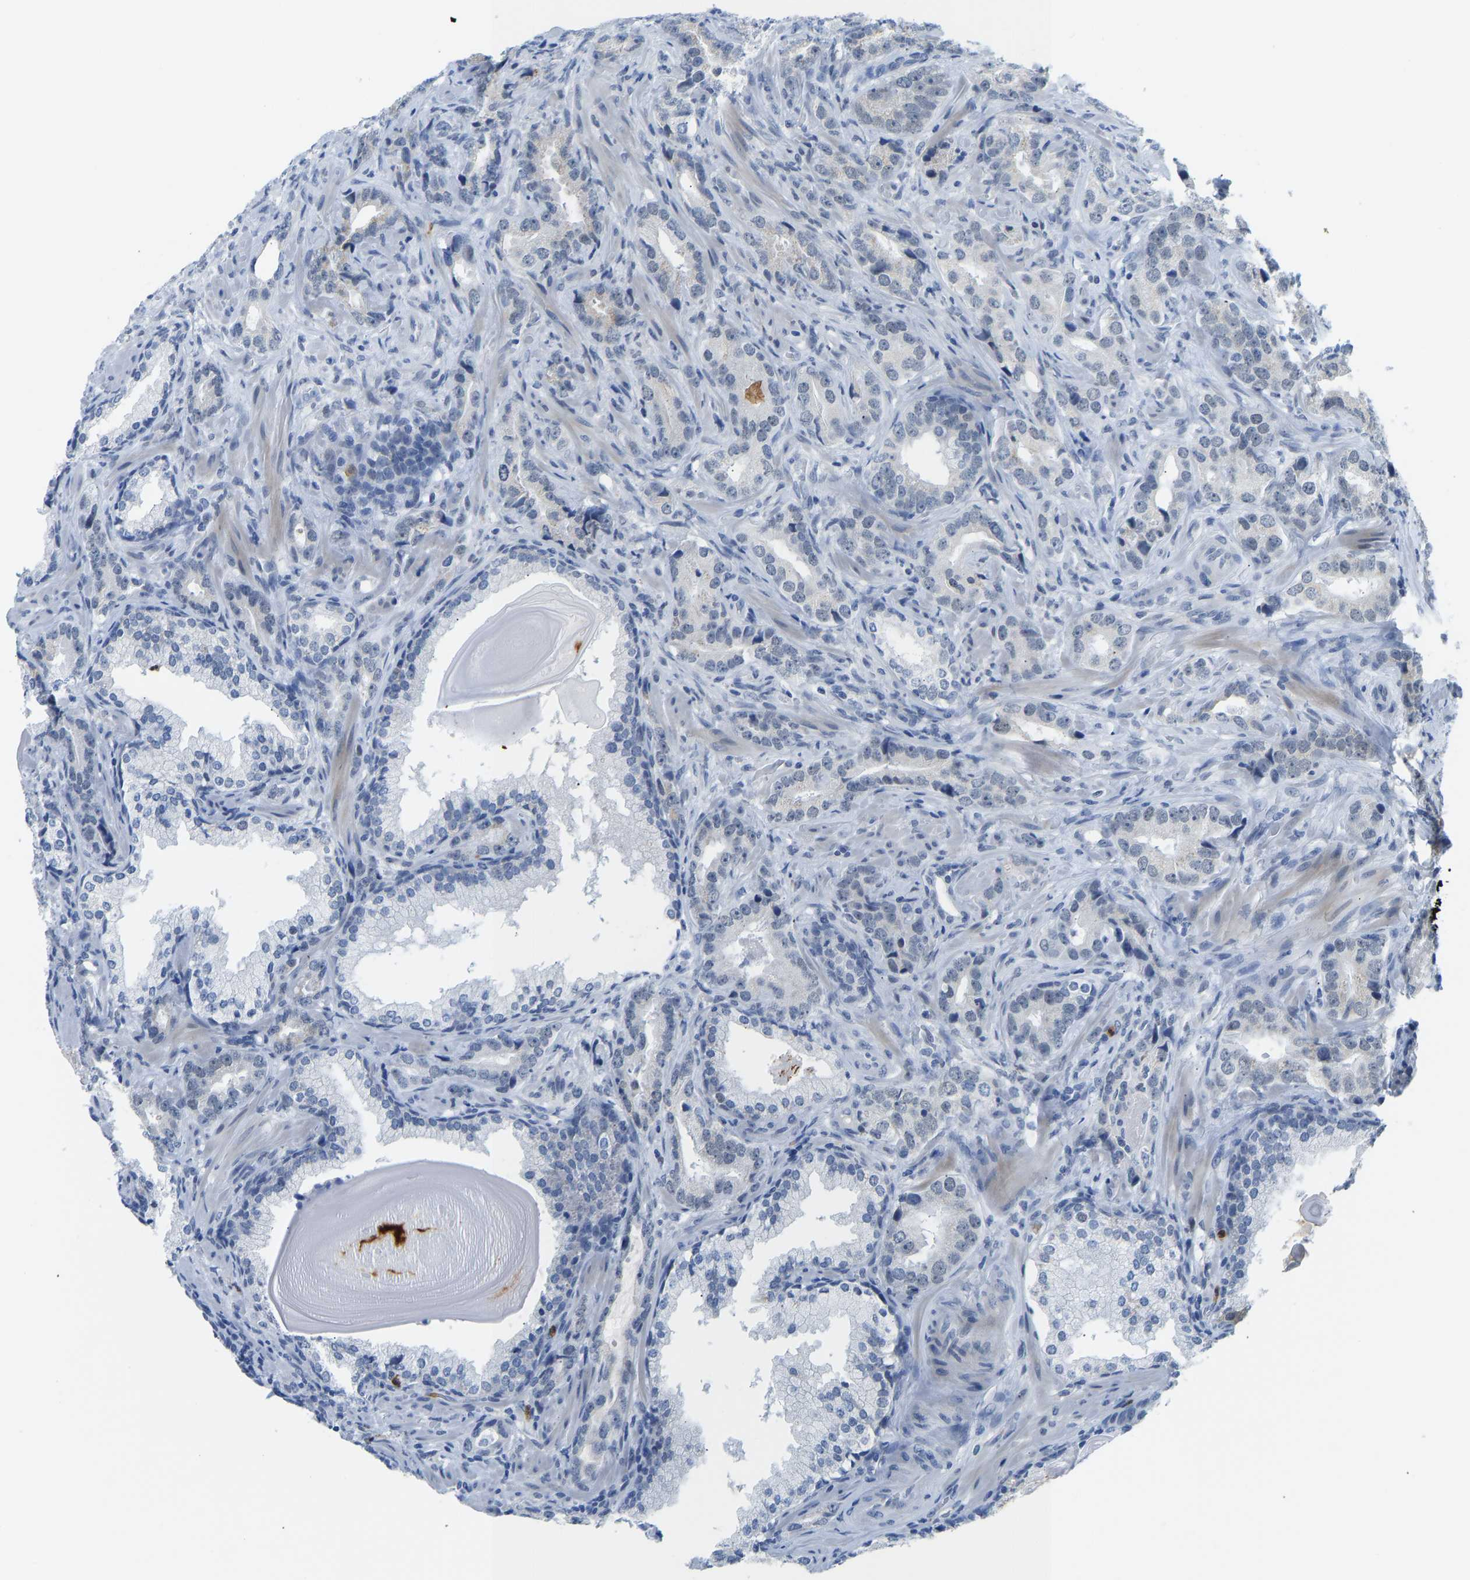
{"staining": {"intensity": "negative", "quantity": "none", "location": "none"}, "tissue": "prostate cancer", "cell_type": "Tumor cells", "image_type": "cancer", "snomed": [{"axis": "morphology", "description": "Adenocarcinoma, High grade"}, {"axis": "topography", "description": "Prostate"}], "caption": "A photomicrograph of human prostate cancer is negative for staining in tumor cells. Brightfield microscopy of immunohistochemistry stained with DAB (3,3'-diaminobenzidine) (brown) and hematoxylin (blue), captured at high magnification.", "gene": "TXNDC2", "patient": {"sex": "male", "age": 63}}